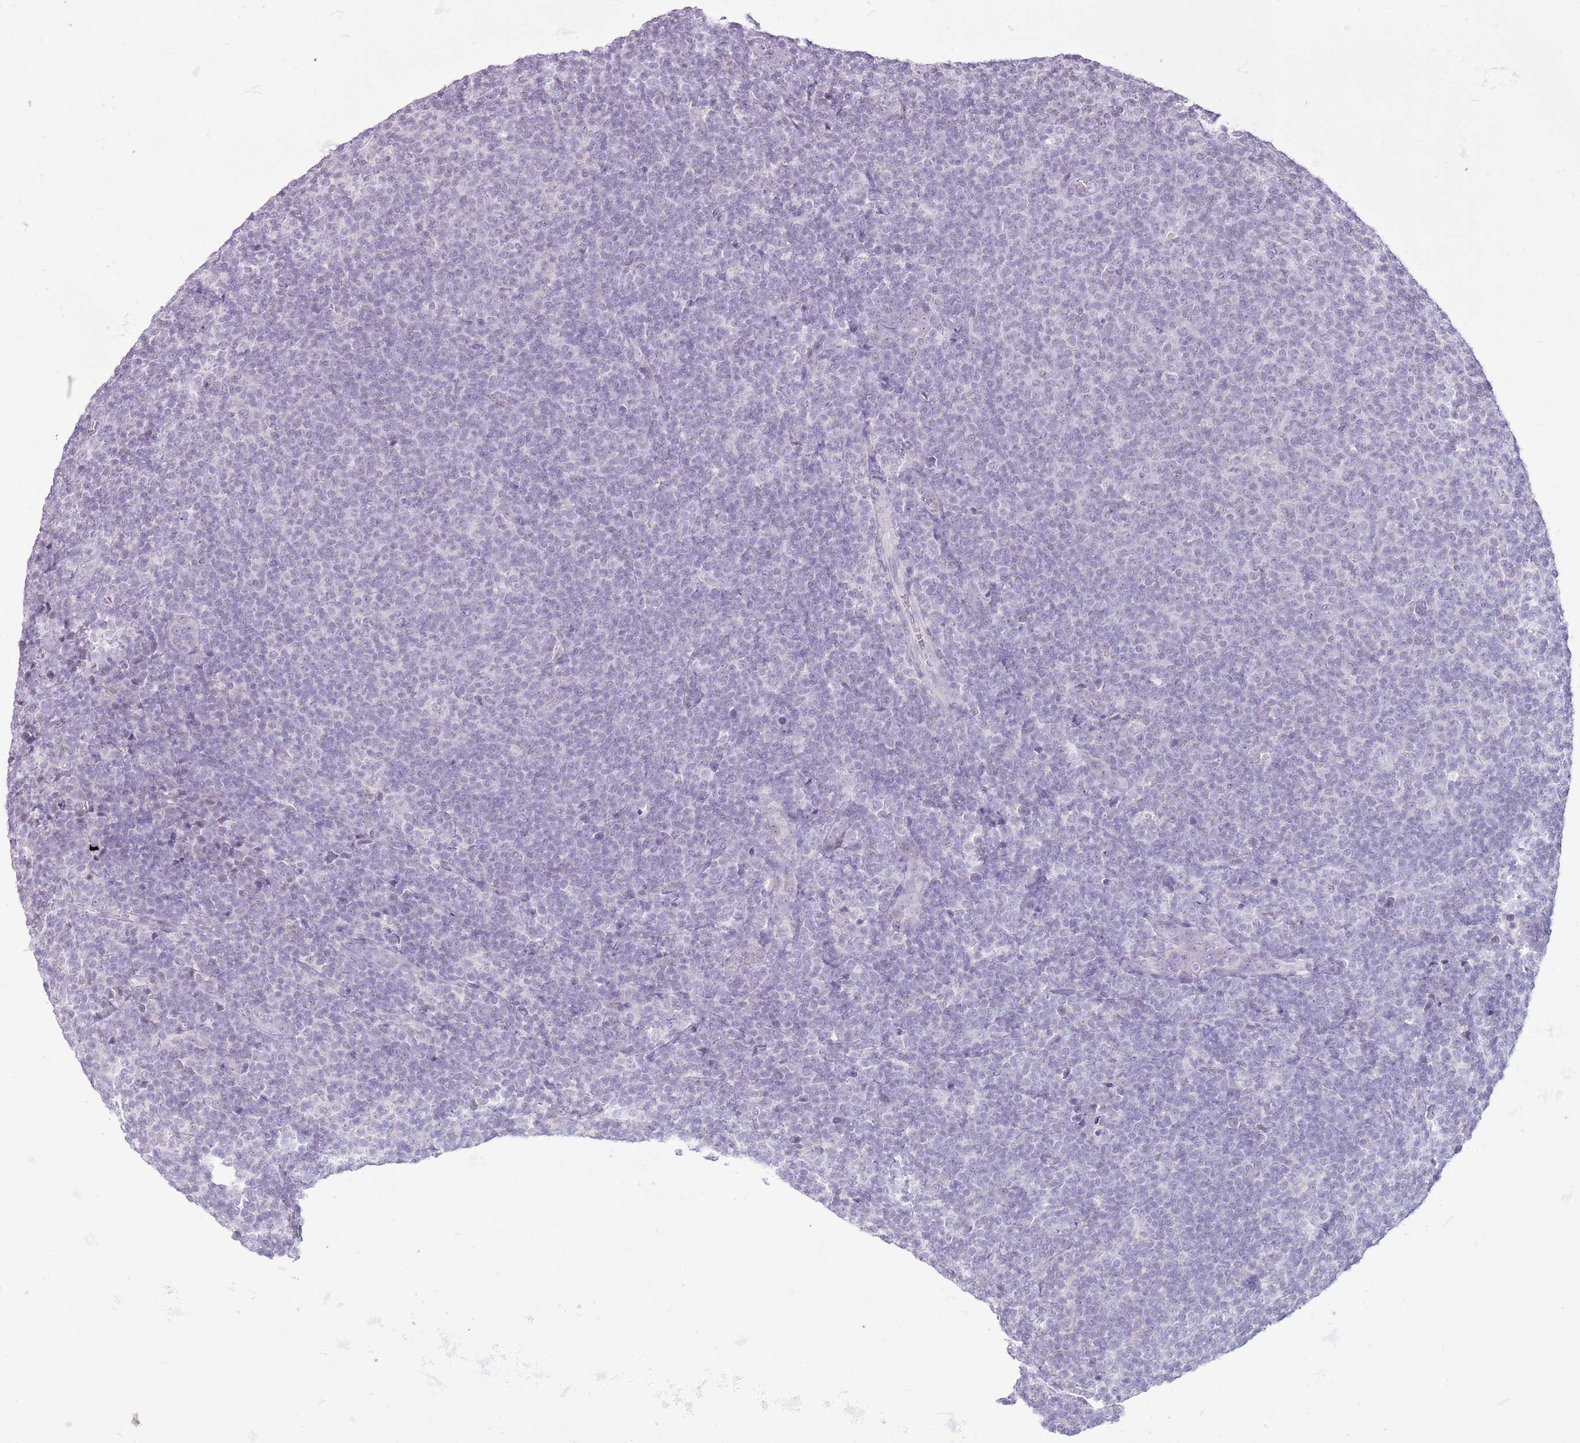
{"staining": {"intensity": "negative", "quantity": "none", "location": "none"}, "tissue": "lymphoma", "cell_type": "Tumor cells", "image_type": "cancer", "snomed": [{"axis": "morphology", "description": "Malignant lymphoma, non-Hodgkin's type, Low grade"}, {"axis": "topography", "description": "Lymph node"}], "caption": "Histopathology image shows no significant protein positivity in tumor cells of lymphoma. The staining was performed using DAB (3,3'-diaminobenzidine) to visualize the protein expression in brown, while the nuclei were stained in blue with hematoxylin (Magnification: 20x).", "gene": "RPL3L", "patient": {"sex": "male", "age": 66}}